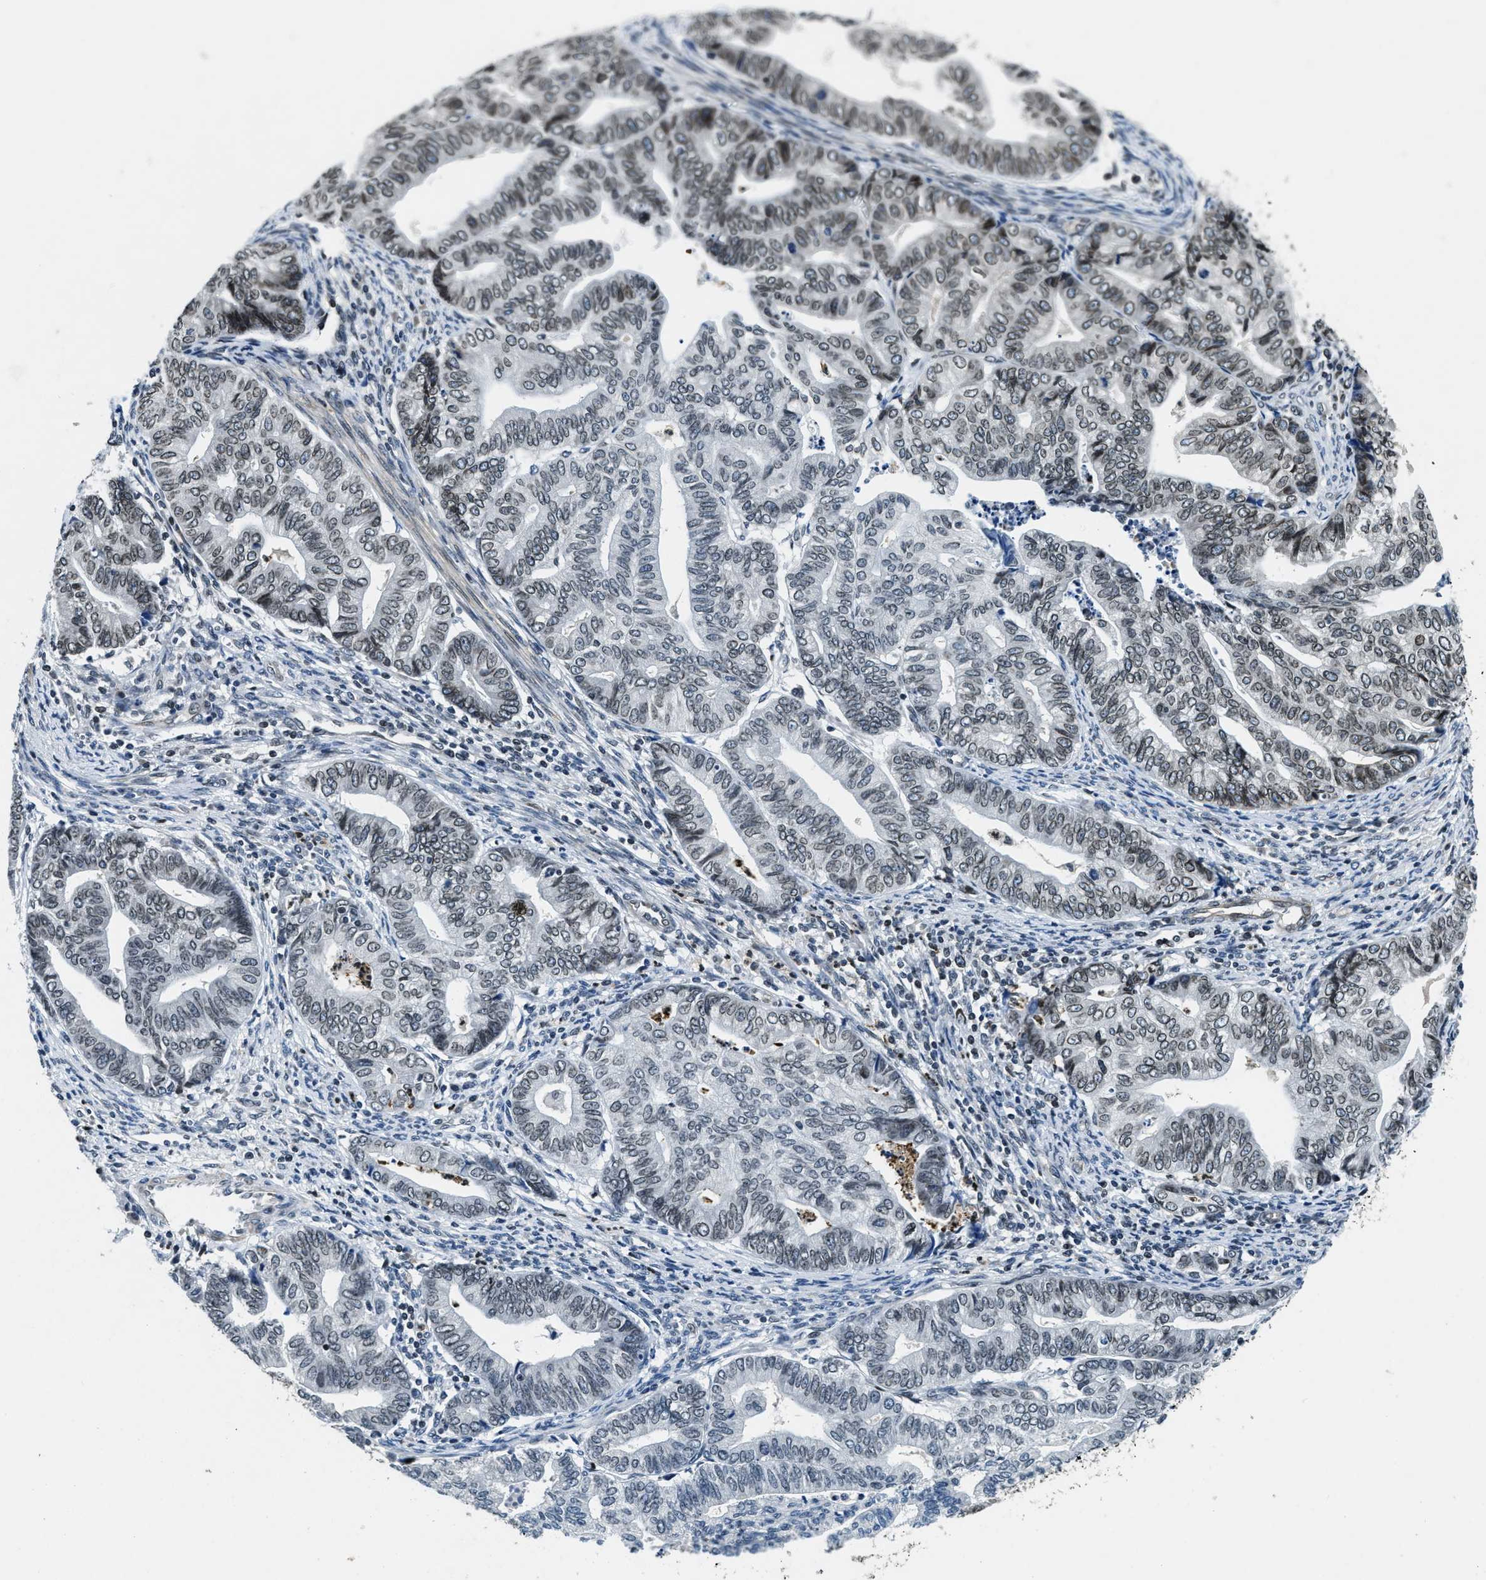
{"staining": {"intensity": "weak", "quantity": ">75%", "location": "nuclear"}, "tissue": "endometrial cancer", "cell_type": "Tumor cells", "image_type": "cancer", "snomed": [{"axis": "morphology", "description": "Adenocarcinoma, NOS"}, {"axis": "topography", "description": "Endometrium"}], "caption": "Endometrial cancer stained with IHC displays weak nuclear expression in about >75% of tumor cells.", "gene": "ZC3HC1", "patient": {"sex": "female", "age": 79}}